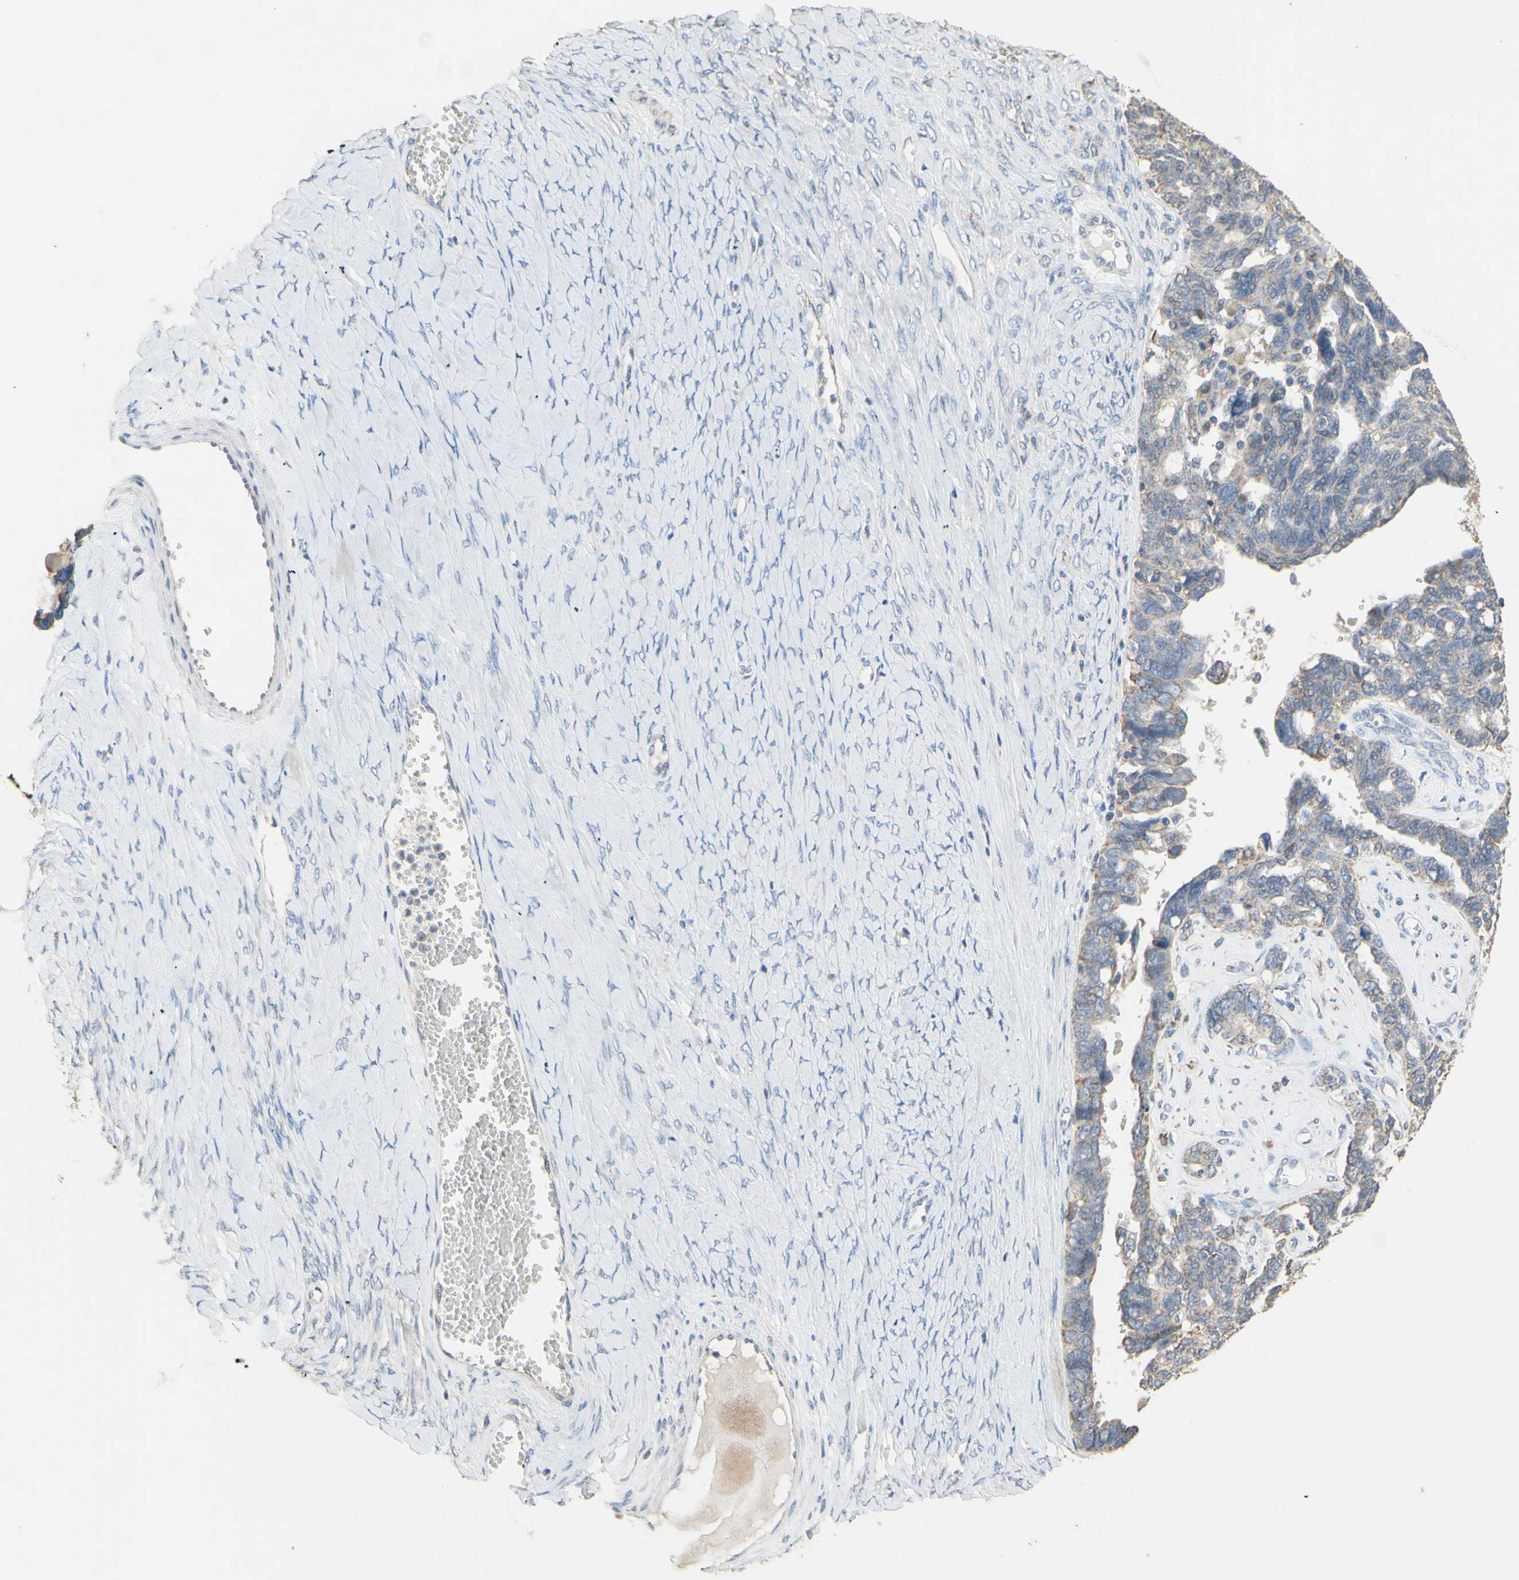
{"staining": {"intensity": "weak", "quantity": "25%-75%", "location": "cytoplasmic/membranous"}, "tissue": "ovarian cancer", "cell_type": "Tumor cells", "image_type": "cancer", "snomed": [{"axis": "morphology", "description": "Cystadenocarcinoma, serous, NOS"}, {"axis": "topography", "description": "Ovary"}], "caption": "Human serous cystadenocarcinoma (ovarian) stained with a brown dye displays weak cytoplasmic/membranous positive expression in approximately 25%-75% of tumor cells.", "gene": "PTGIS", "patient": {"sex": "female", "age": 79}}